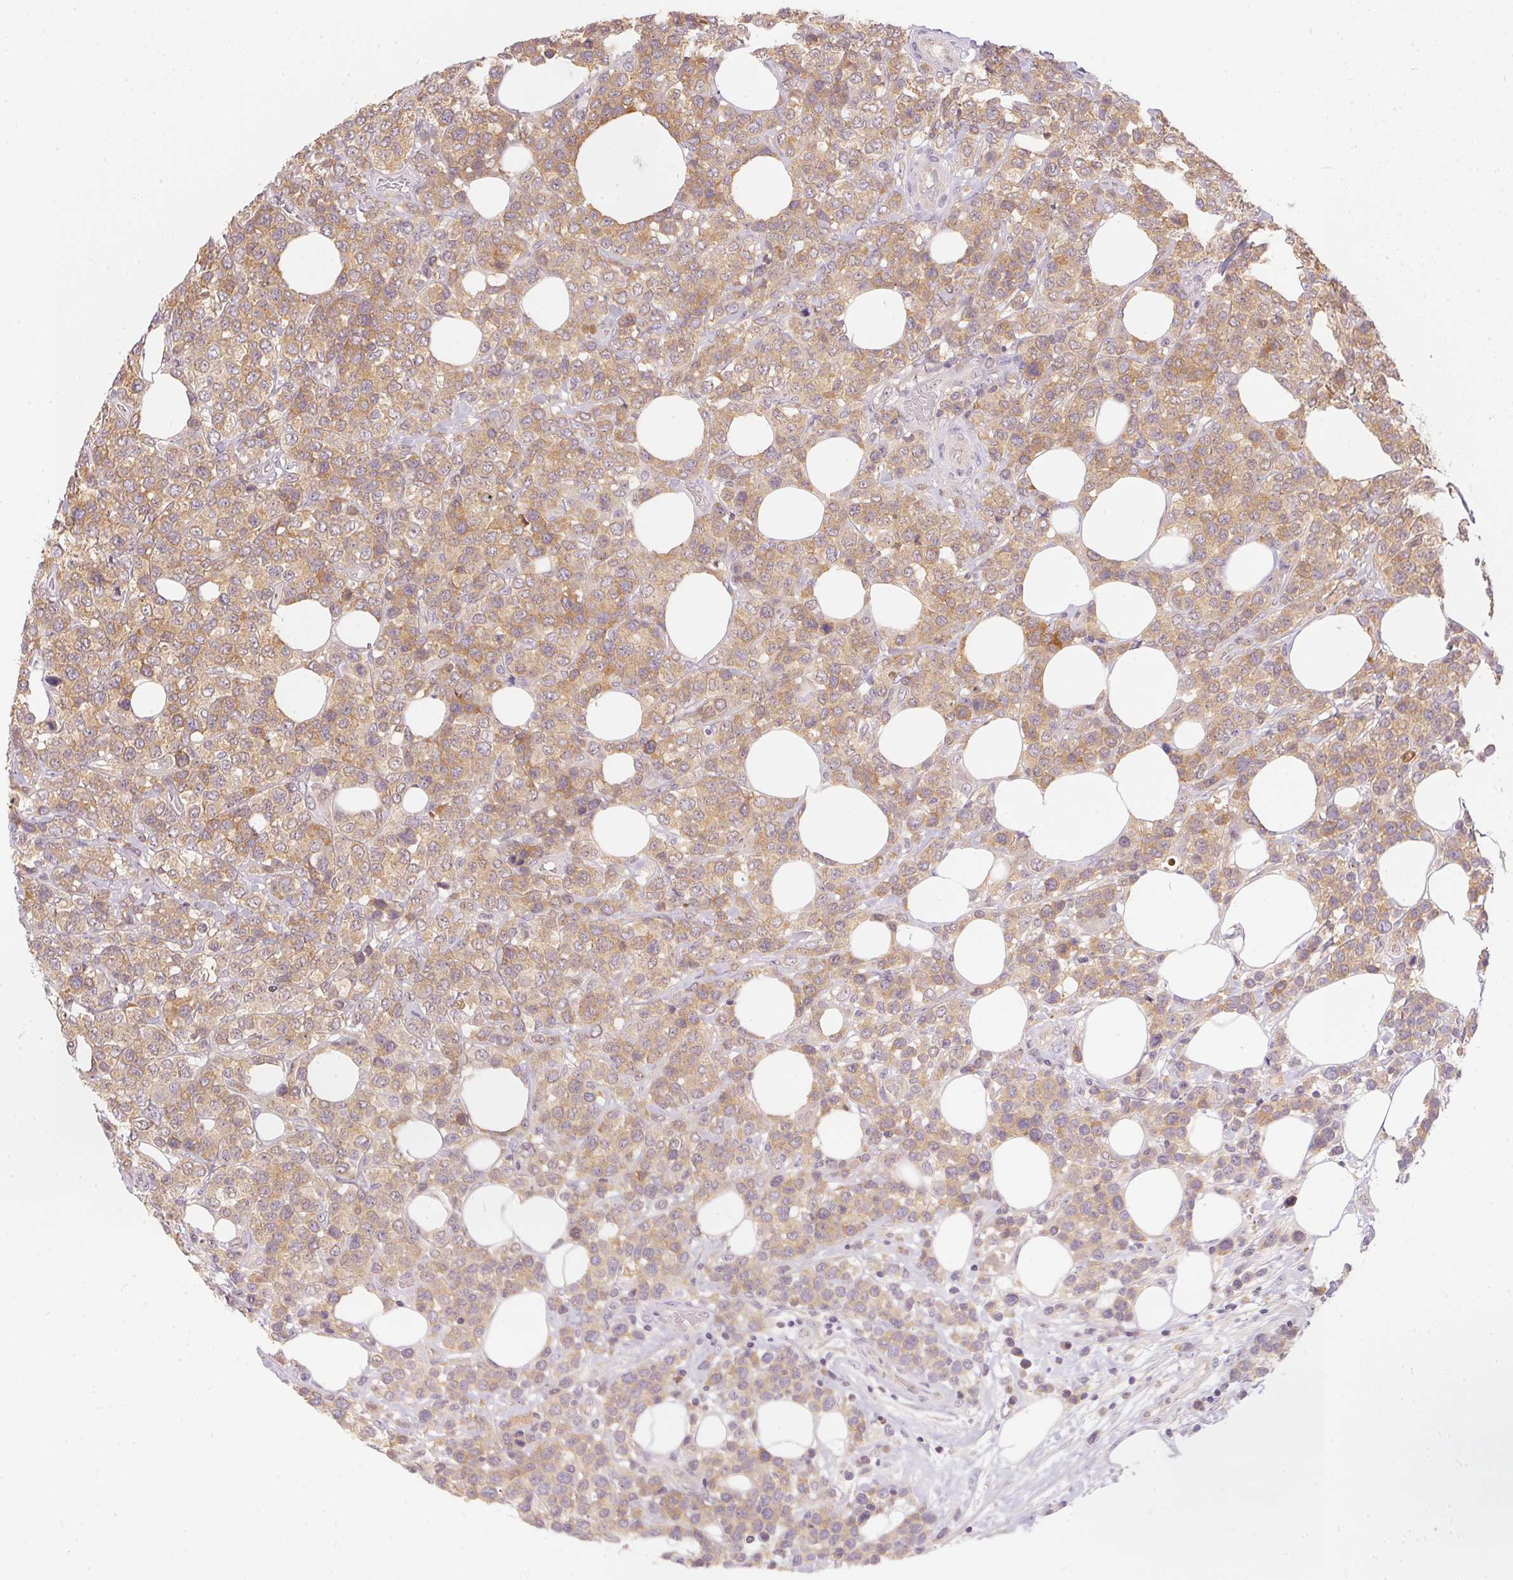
{"staining": {"intensity": "moderate", "quantity": ">75%", "location": "cytoplasmic/membranous"}, "tissue": "lymphoma", "cell_type": "Tumor cells", "image_type": "cancer", "snomed": [{"axis": "morphology", "description": "Malignant lymphoma, non-Hodgkin's type, High grade"}, {"axis": "topography", "description": "Soft tissue"}], "caption": "Brown immunohistochemical staining in lymphoma reveals moderate cytoplasmic/membranous positivity in approximately >75% of tumor cells.", "gene": "BLMH", "patient": {"sex": "female", "age": 56}}